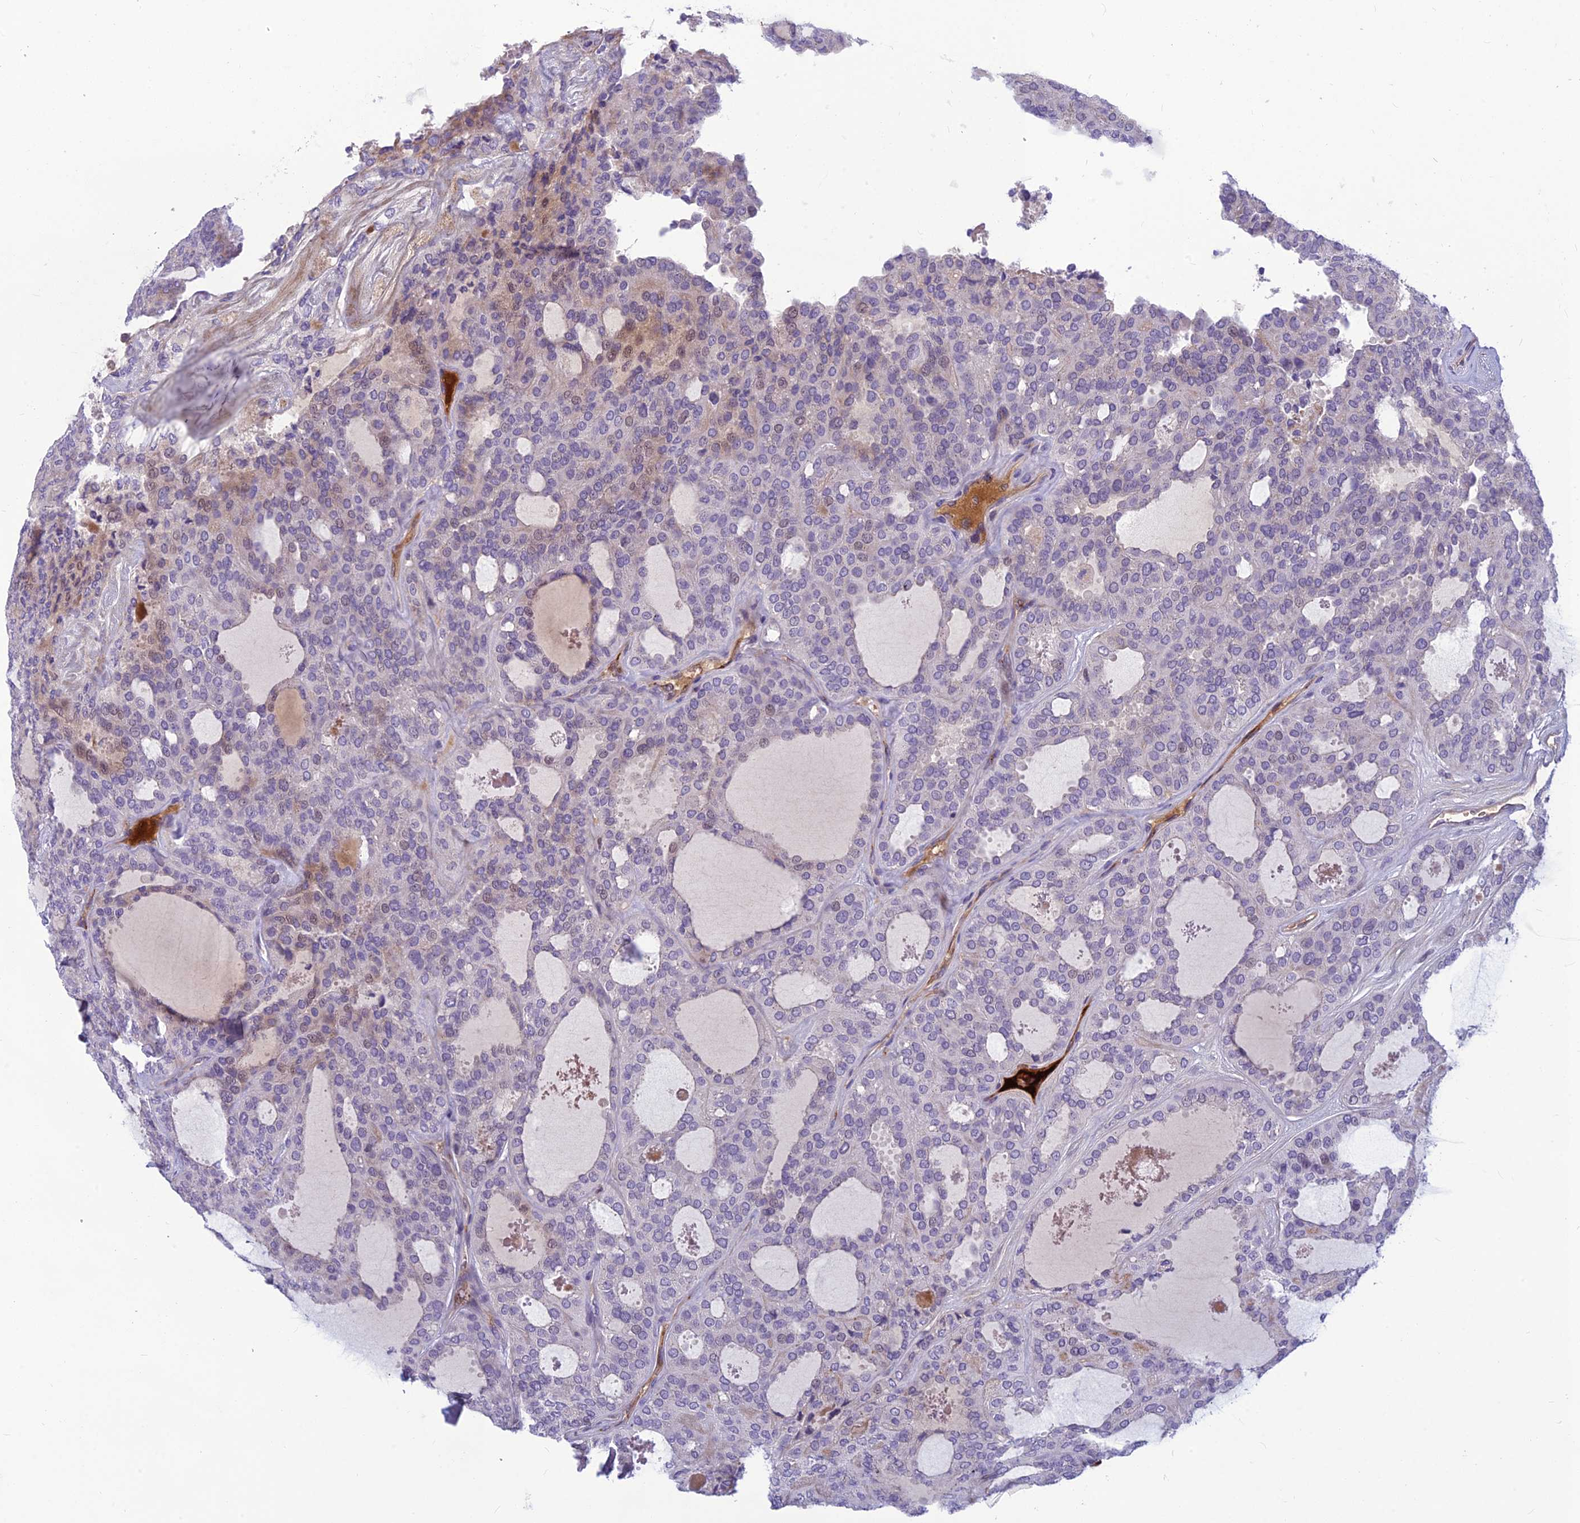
{"staining": {"intensity": "weak", "quantity": "<25%", "location": "nuclear"}, "tissue": "thyroid cancer", "cell_type": "Tumor cells", "image_type": "cancer", "snomed": [{"axis": "morphology", "description": "Follicular adenoma carcinoma, NOS"}, {"axis": "topography", "description": "Thyroid gland"}], "caption": "A photomicrograph of human follicular adenoma carcinoma (thyroid) is negative for staining in tumor cells.", "gene": "CLEC11A", "patient": {"sex": "male", "age": 75}}